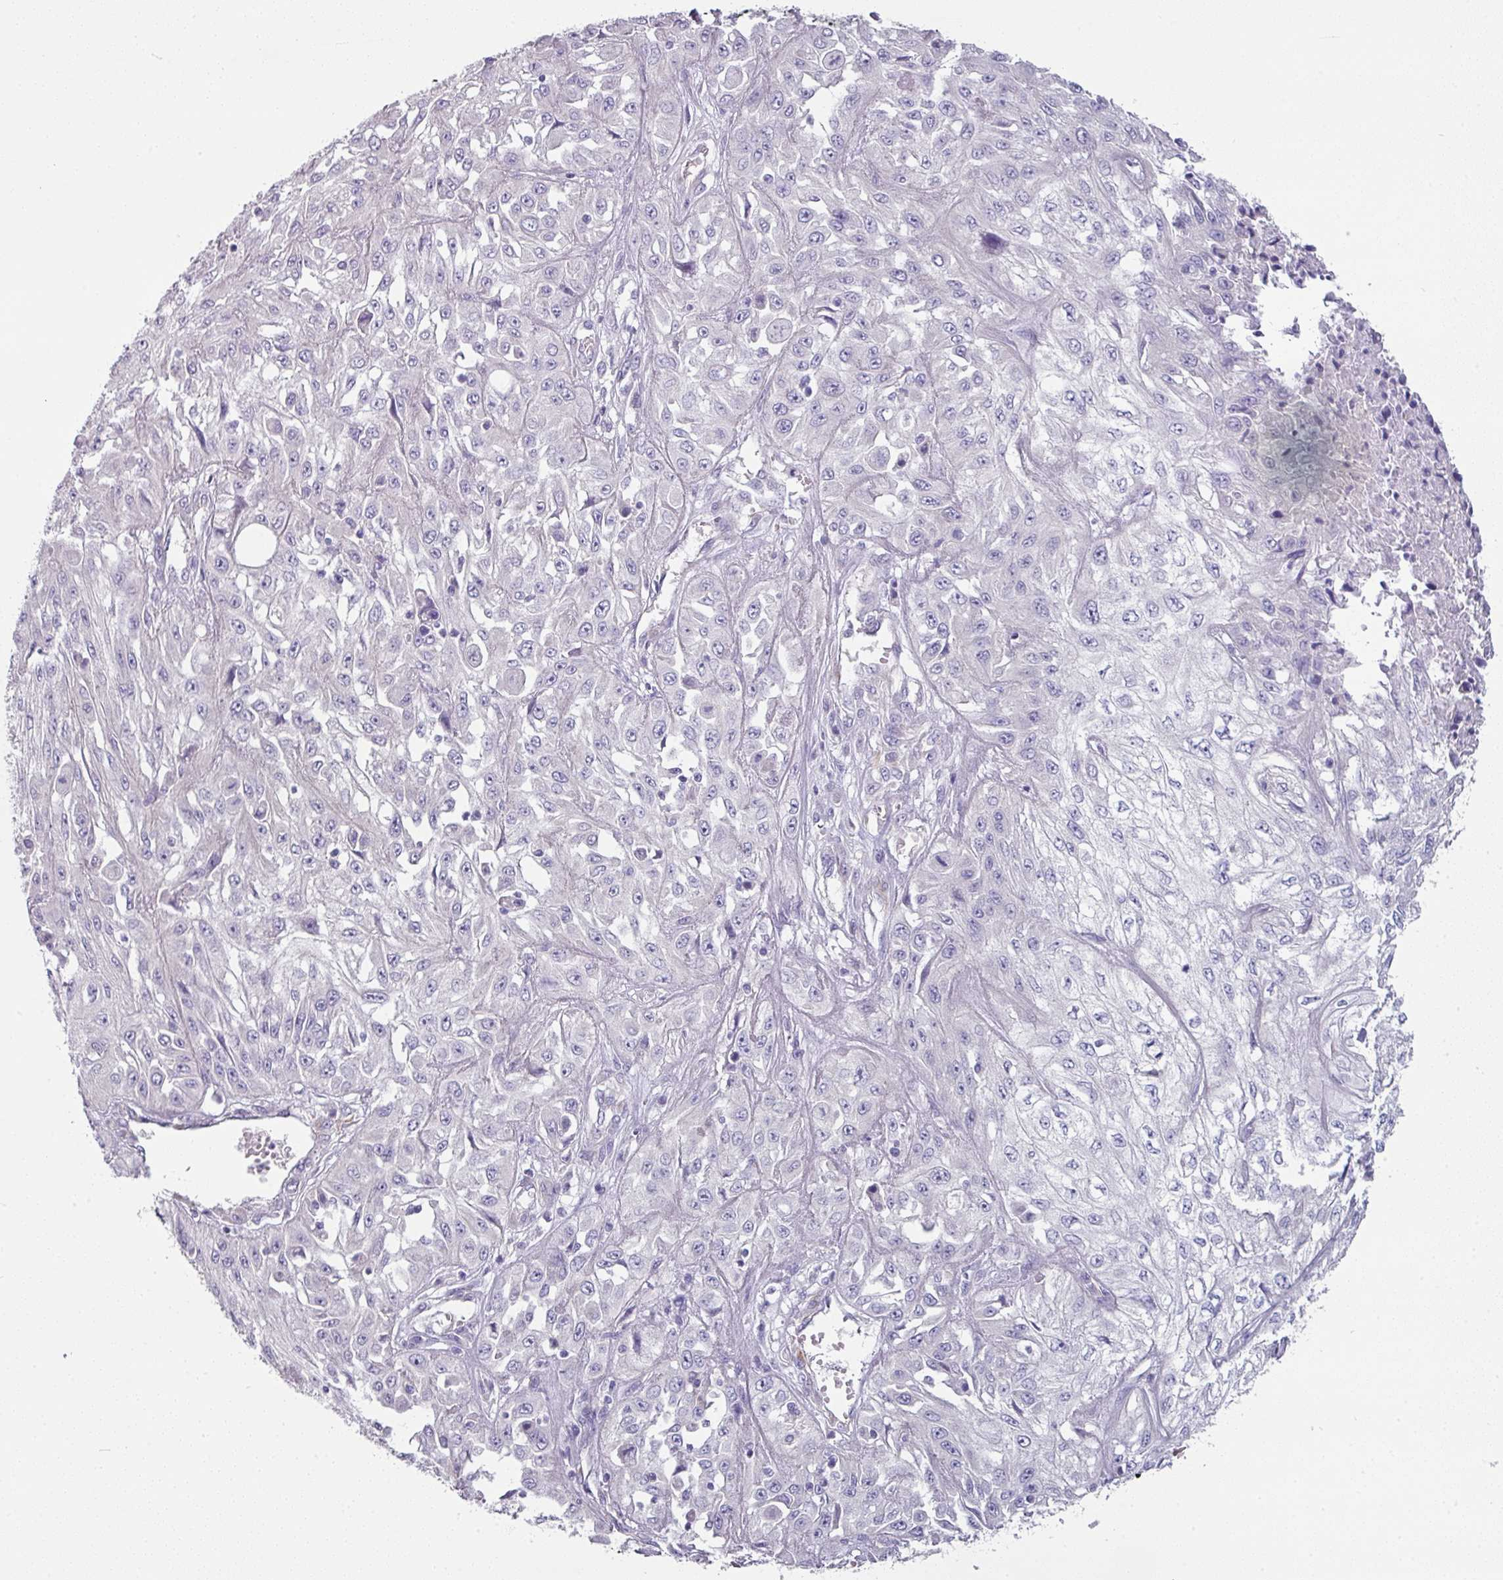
{"staining": {"intensity": "negative", "quantity": "none", "location": "none"}, "tissue": "skin cancer", "cell_type": "Tumor cells", "image_type": "cancer", "snomed": [{"axis": "morphology", "description": "Squamous cell carcinoma, NOS"}, {"axis": "morphology", "description": "Squamous cell carcinoma, metastatic, NOS"}, {"axis": "topography", "description": "Skin"}, {"axis": "topography", "description": "Lymph node"}], "caption": "DAB immunohistochemical staining of human skin cancer (squamous cell carcinoma) displays no significant staining in tumor cells.", "gene": "SLC17A7", "patient": {"sex": "male", "age": 75}}